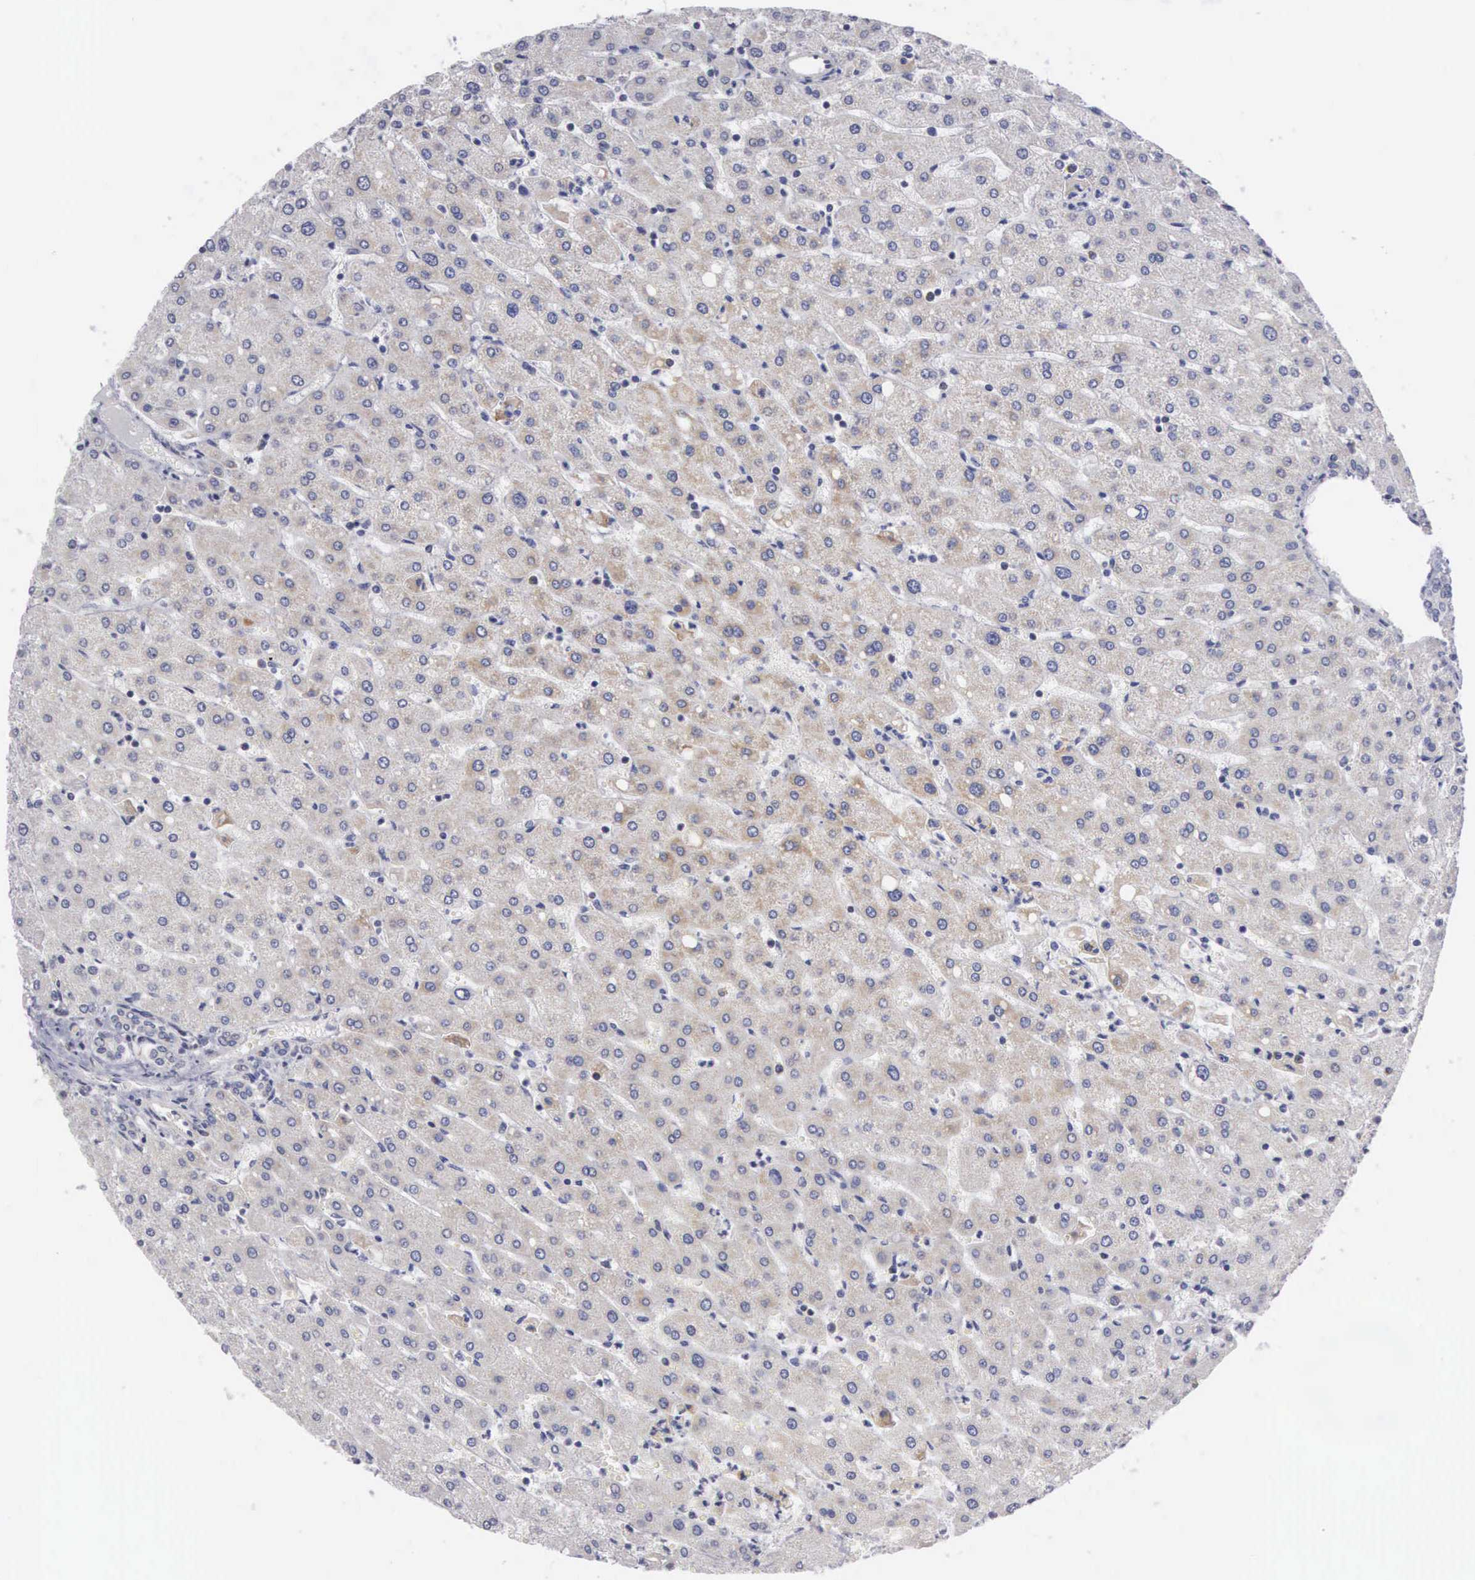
{"staining": {"intensity": "moderate", "quantity": "25%-75%", "location": "cytoplasmic/membranous"}, "tissue": "liver", "cell_type": "Hepatocytes", "image_type": "normal", "snomed": [{"axis": "morphology", "description": "Normal tissue, NOS"}, {"axis": "topography", "description": "Liver"}], "caption": "About 25%-75% of hepatocytes in unremarkable human liver exhibit moderate cytoplasmic/membranous protein expression as visualized by brown immunohistochemical staining.", "gene": "APOOL", "patient": {"sex": "female", "age": 30}}